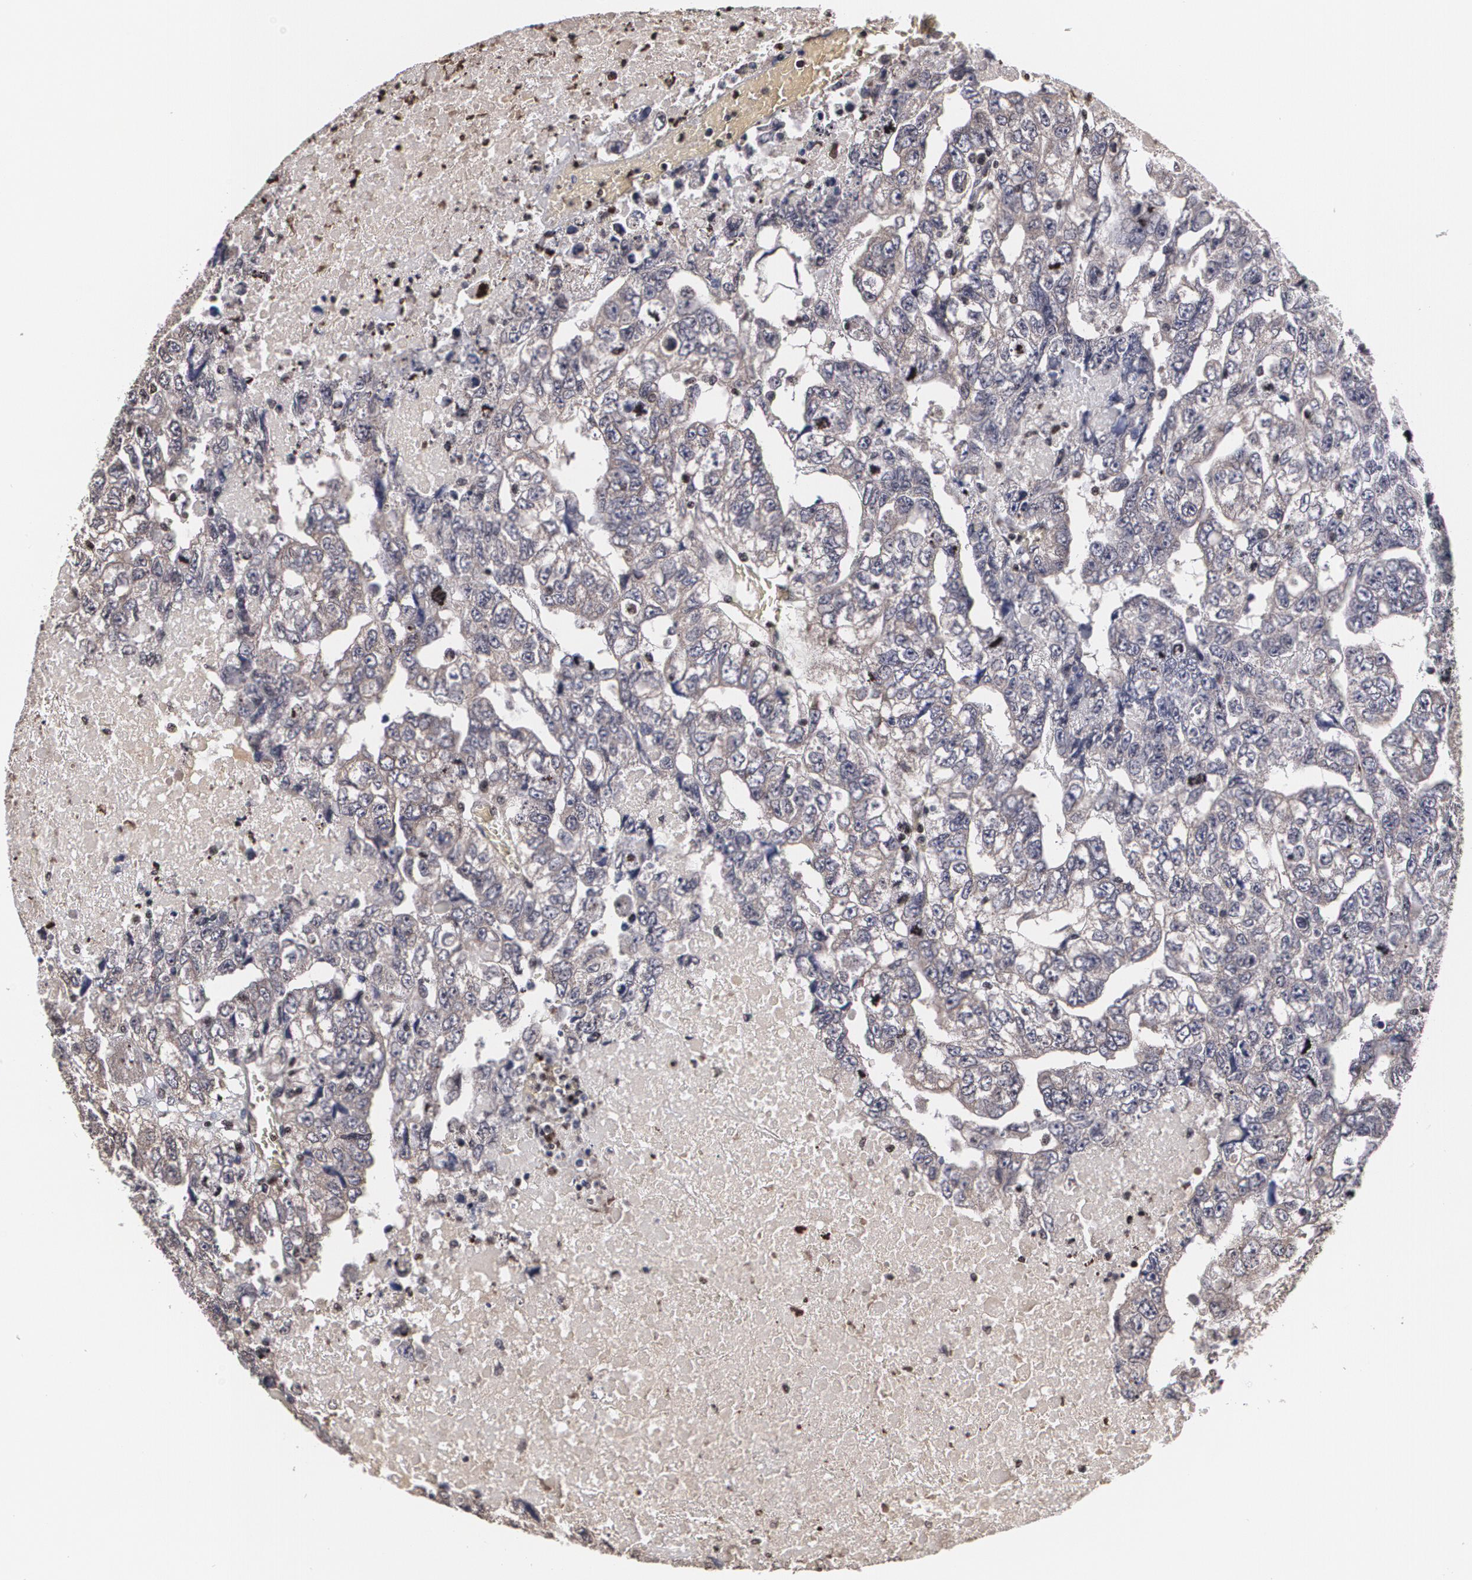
{"staining": {"intensity": "weak", "quantity": "<25%", "location": "cytoplasmic/membranous"}, "tissue": "testis cancer", "cell_type": "Tumor cells", "image_type": "cancer", "snomed": [{"axis": "morphology", "description": "Carcinoma, Embryonal, NOS"}, {"axis": "topography", "description": "Testis"}], "caption": "Histopathology image shows no significant protein positivity in tumor cells of embryonal carcinoma (testis).", "gene": "MVP", "patient": {"sex": "male", "age": 36}}